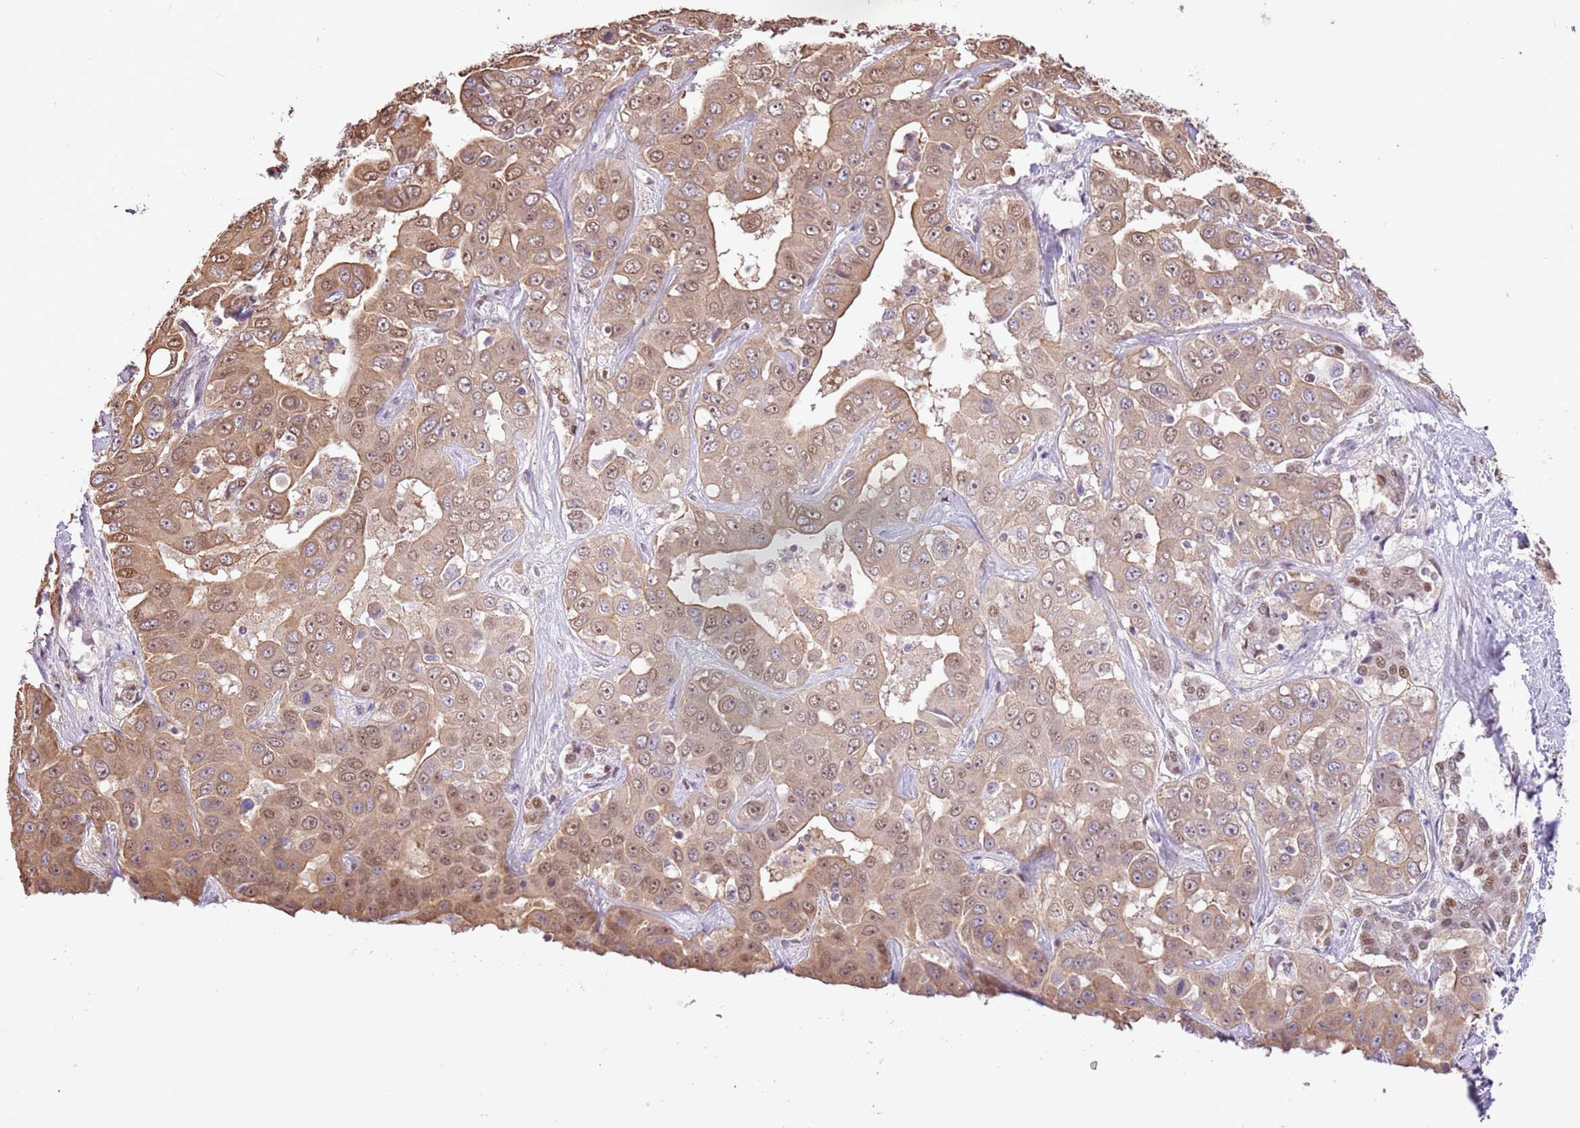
{"staining": {"intensity": "moderate", "quantity": ">75%", "location": "cytoplasmic/membranous,nuclear"}, "tissue": "liver cancer", "cell_type": "Tumor cells", "image_type": "cancer", "snomed": [{"axis": "morphology", "description": "Cholangiocarcinoma"}, {"axis": "topography", "description": "Liver"}], "caption": "A high-resolution image shows immunohistochemistry staining of liver cancer, which reveals moderate cytoplasmic/membranous and nuclear staining in about >75% of tumor cells.", "gene": "RFK", "patient": {"sex": "female", "age": 52}}